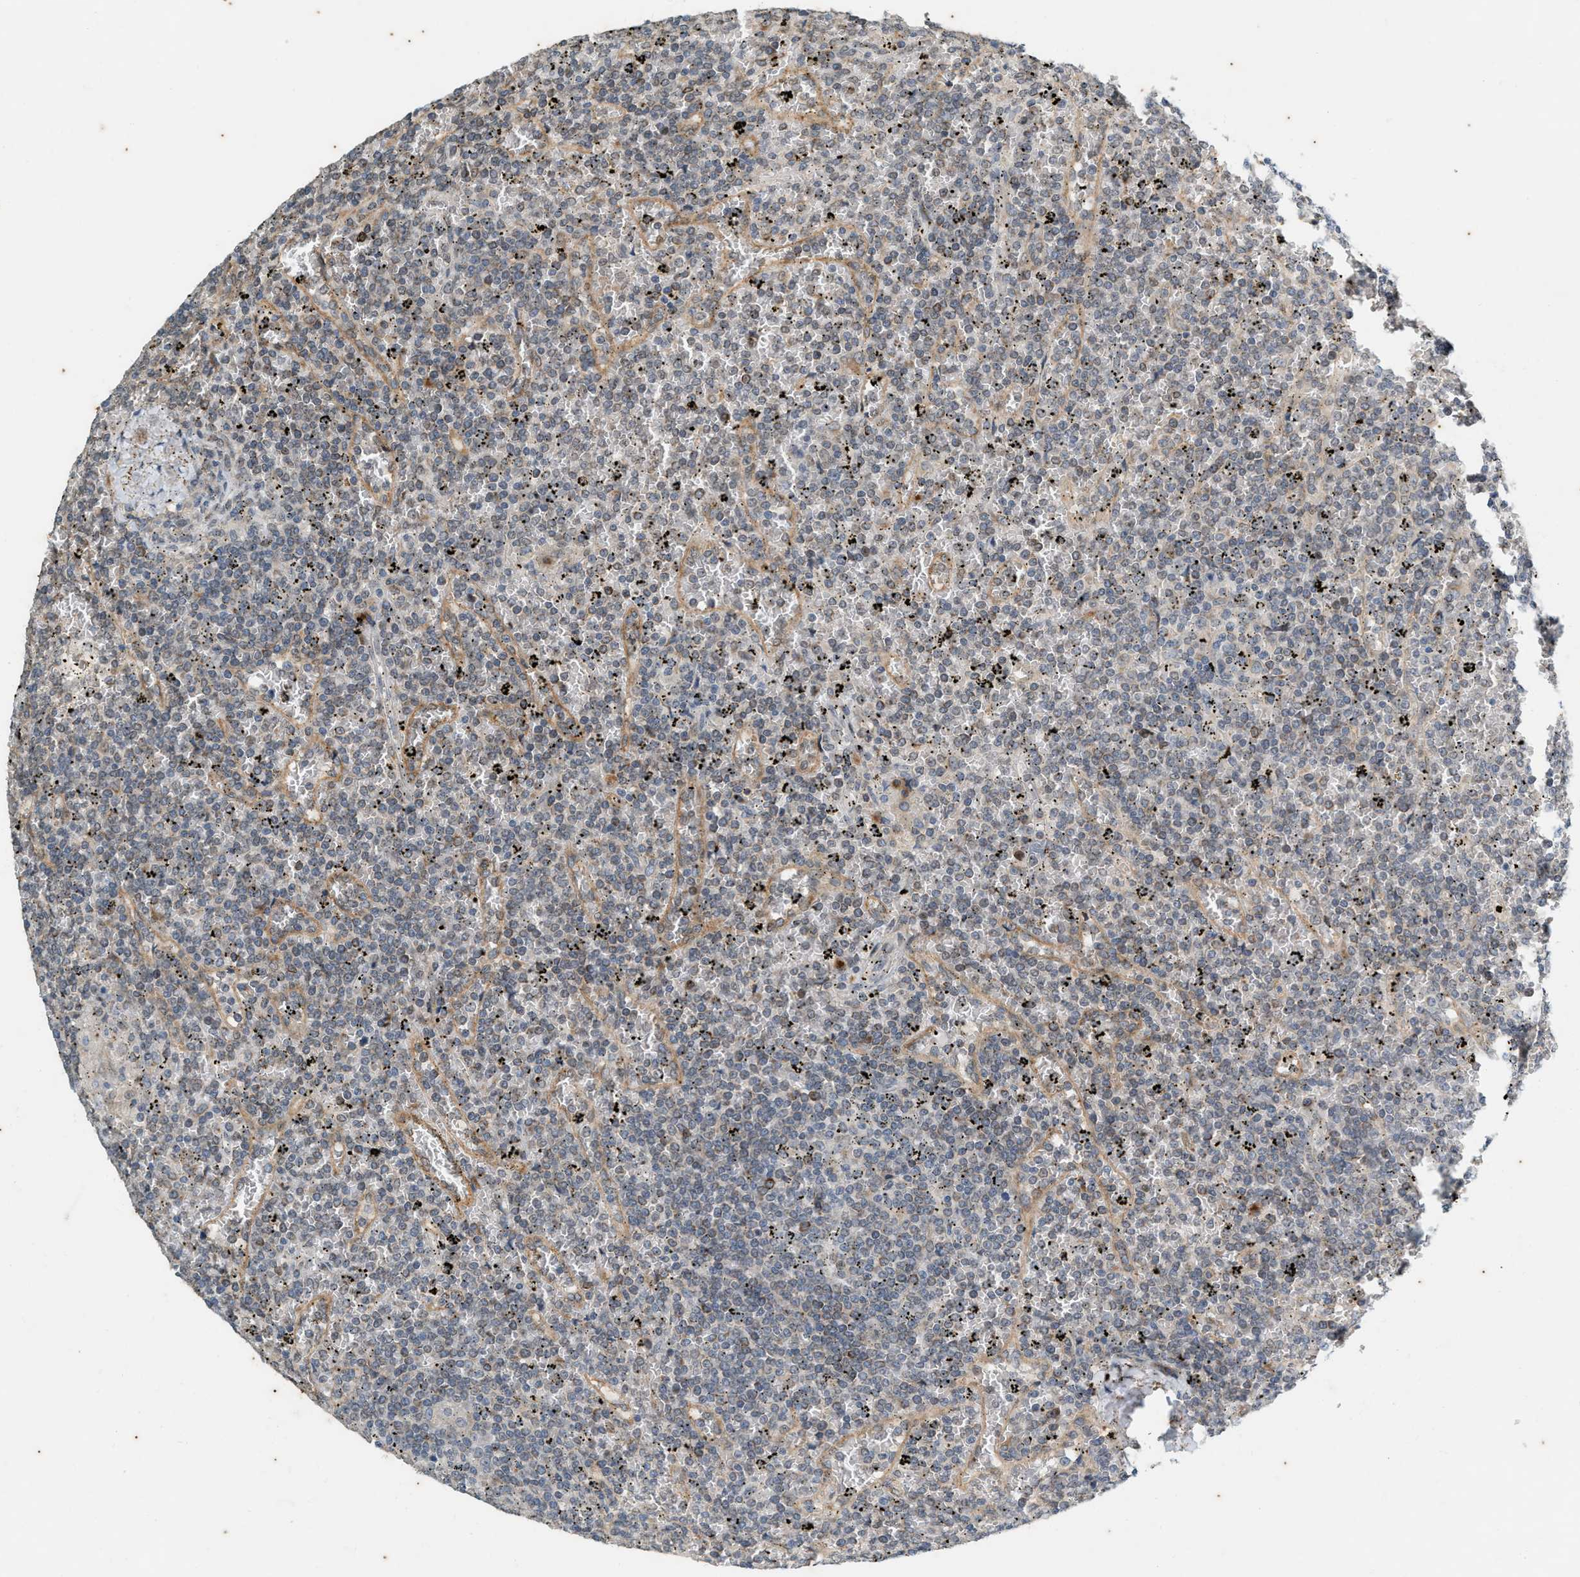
{"staining": {"intensity": "negative", "quantity": "none", "location": "none"}, "tissue": "lymphoma", "cell_type": "Tumor cells", "image_type": "cancer", "snomed": [{"axis": "morphology", "description": "Malignant lymphoma, non-Hodgkin's type, Low grade"}, {"axis": "topography", "description": "Spleen"}], "caption": "IHC of human lymphoma reveals no positivity in tumor cells.", "gene": "CHPF2", "patient": {"sex": "female", "age": 19}}